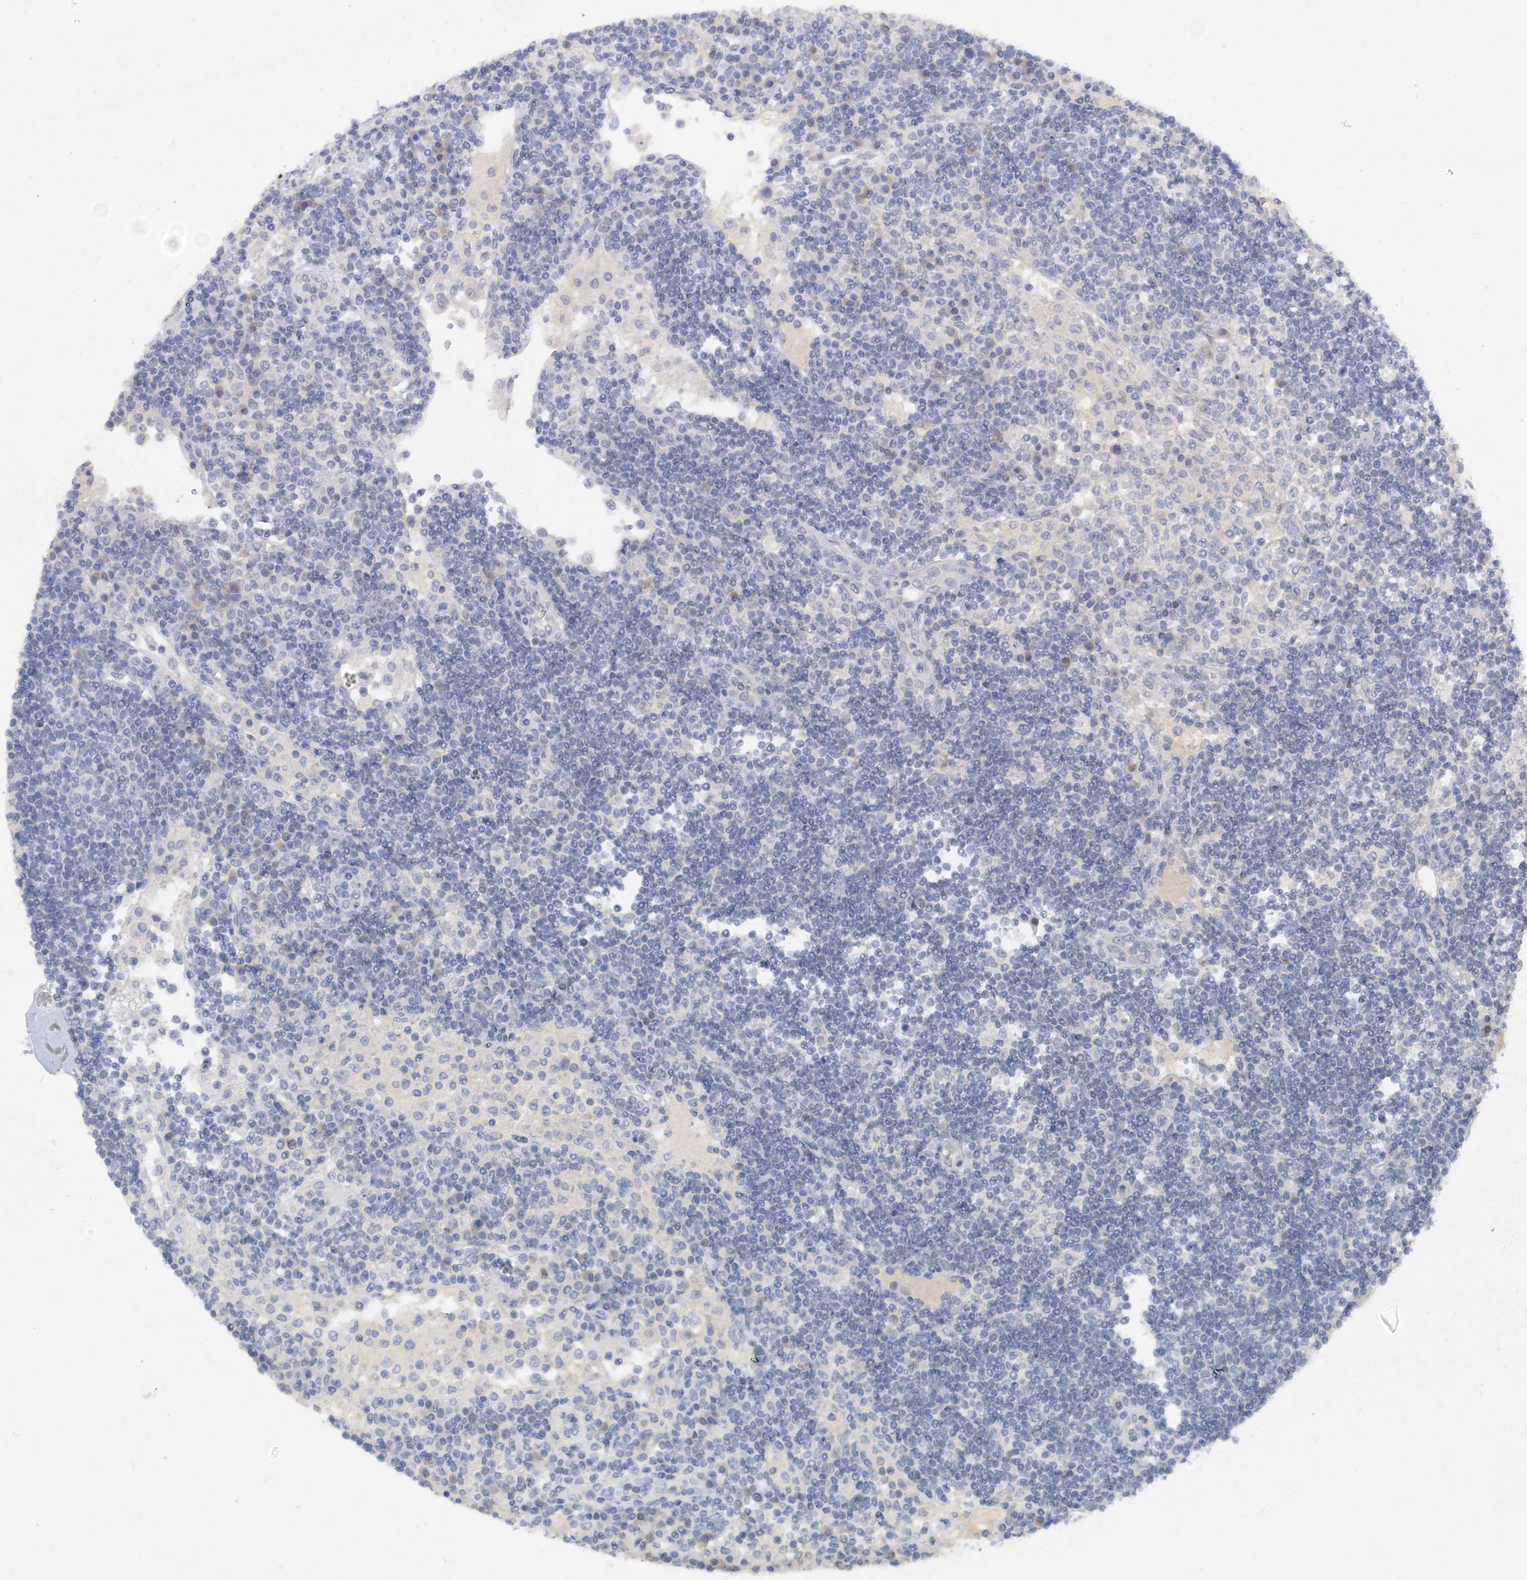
{"staining": {"intensity": "negative", "quantity": "none", "location": "none"}, "tissue": "lymph node", "cell_type": "Non-germinal center cells", "image_type": "normal", "snomed": [{"axis": "morphology", "description": "Normal tissue, NOS"}, {"axis": "topography", "description": "Lymph node"}], "caption": "This is a histopathology image of immunohistochemistry (IHC) staining of benign lymph node, which shows no expression in non-germinal center cells. (DAB immunohistochemistry (IHC) with hematoxylin counter stain).", "gene": "C11orf58", "patient": {"sex": "female", "age": 53}}